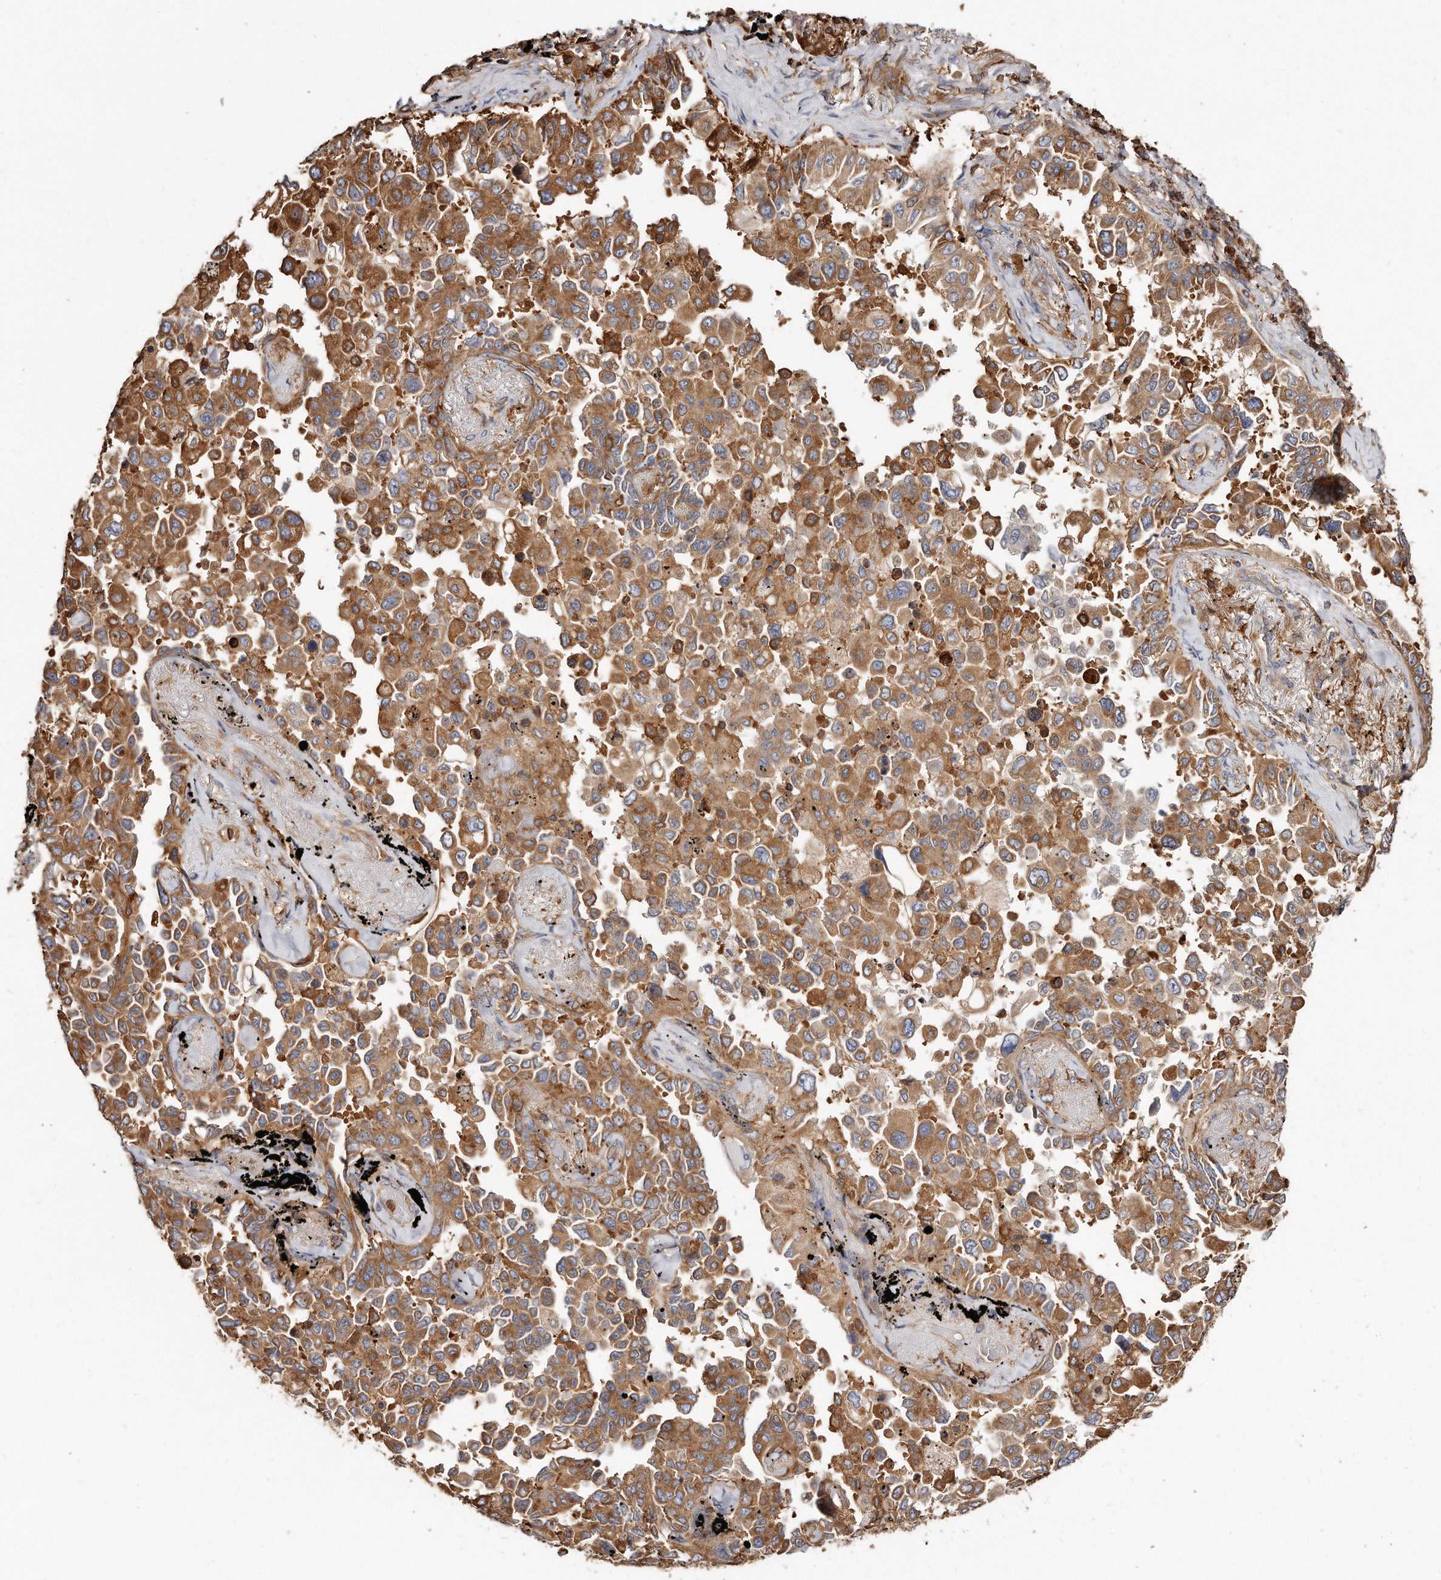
{"staining": {"intensity": "moderate", "quantity": ">75%", "location": "cytoplasmic/membranous"}, "tissue": "lung cancer", "cell_type": "Tumor cells", "image_type": "cancer", "snomed": [{"axis": "morphology", "description": "Adenocarcinoma, NOS"}, {"axis": "topography", "description": "Lung"}], "caption": "Human lung adenocarcinoma stained with a brown dye demonstrates moderate cytoplasmic/membranous positive positivity in about >75% of tumor cells.", "gene": "CAP1", "patient": {"sex": "female", "age": 67}}